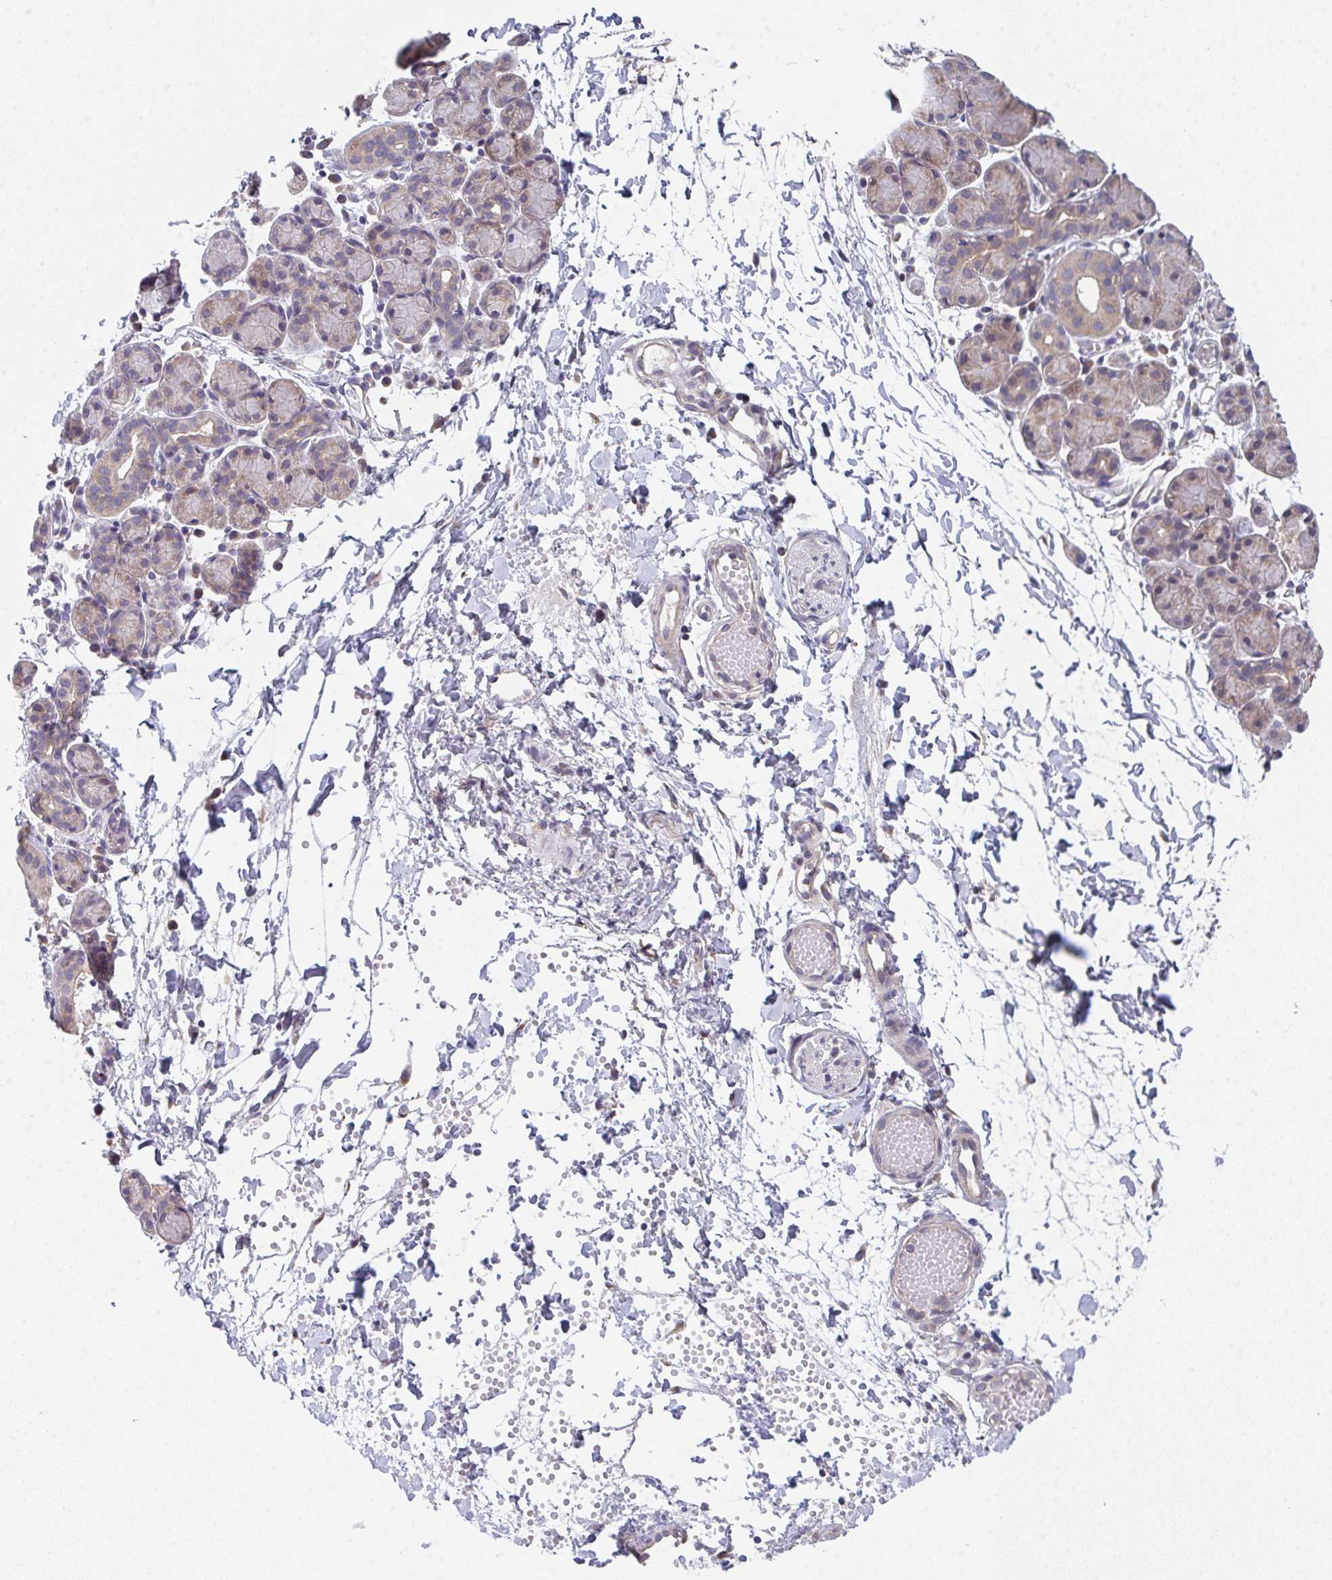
{"staining": {"intensity": "weak", "quantity": "25%-75%", "location": "cytoplasmic/membranous"}, "tissue": "salivary gland", "cell_type": "Glandular cells", "image_type": "normal", "snomed": [{"axis": "morphology", "description": "Normal tissue, NOS"}, {"axis": "morphology", "description": "Inflammation, NOS"}, {"axis": "topography", "description": "Lymph node"}, {"axis": "topography", "description": "Salivary gland"}], "caption": "Salivary gland stained with immunohistochemistry reveals weak cytoplasmic/membranous staining in about 25%-75% of glandular cells. The staining was performed using DAB (3,3'-diaminobenzidine) to visualize the protein expression in brown, while the nuclei were stained in blue with hematoxylin (Magnification: 20x).", "gene": "TSPAN31", "patient": {"sex": "male", "age": 3}}